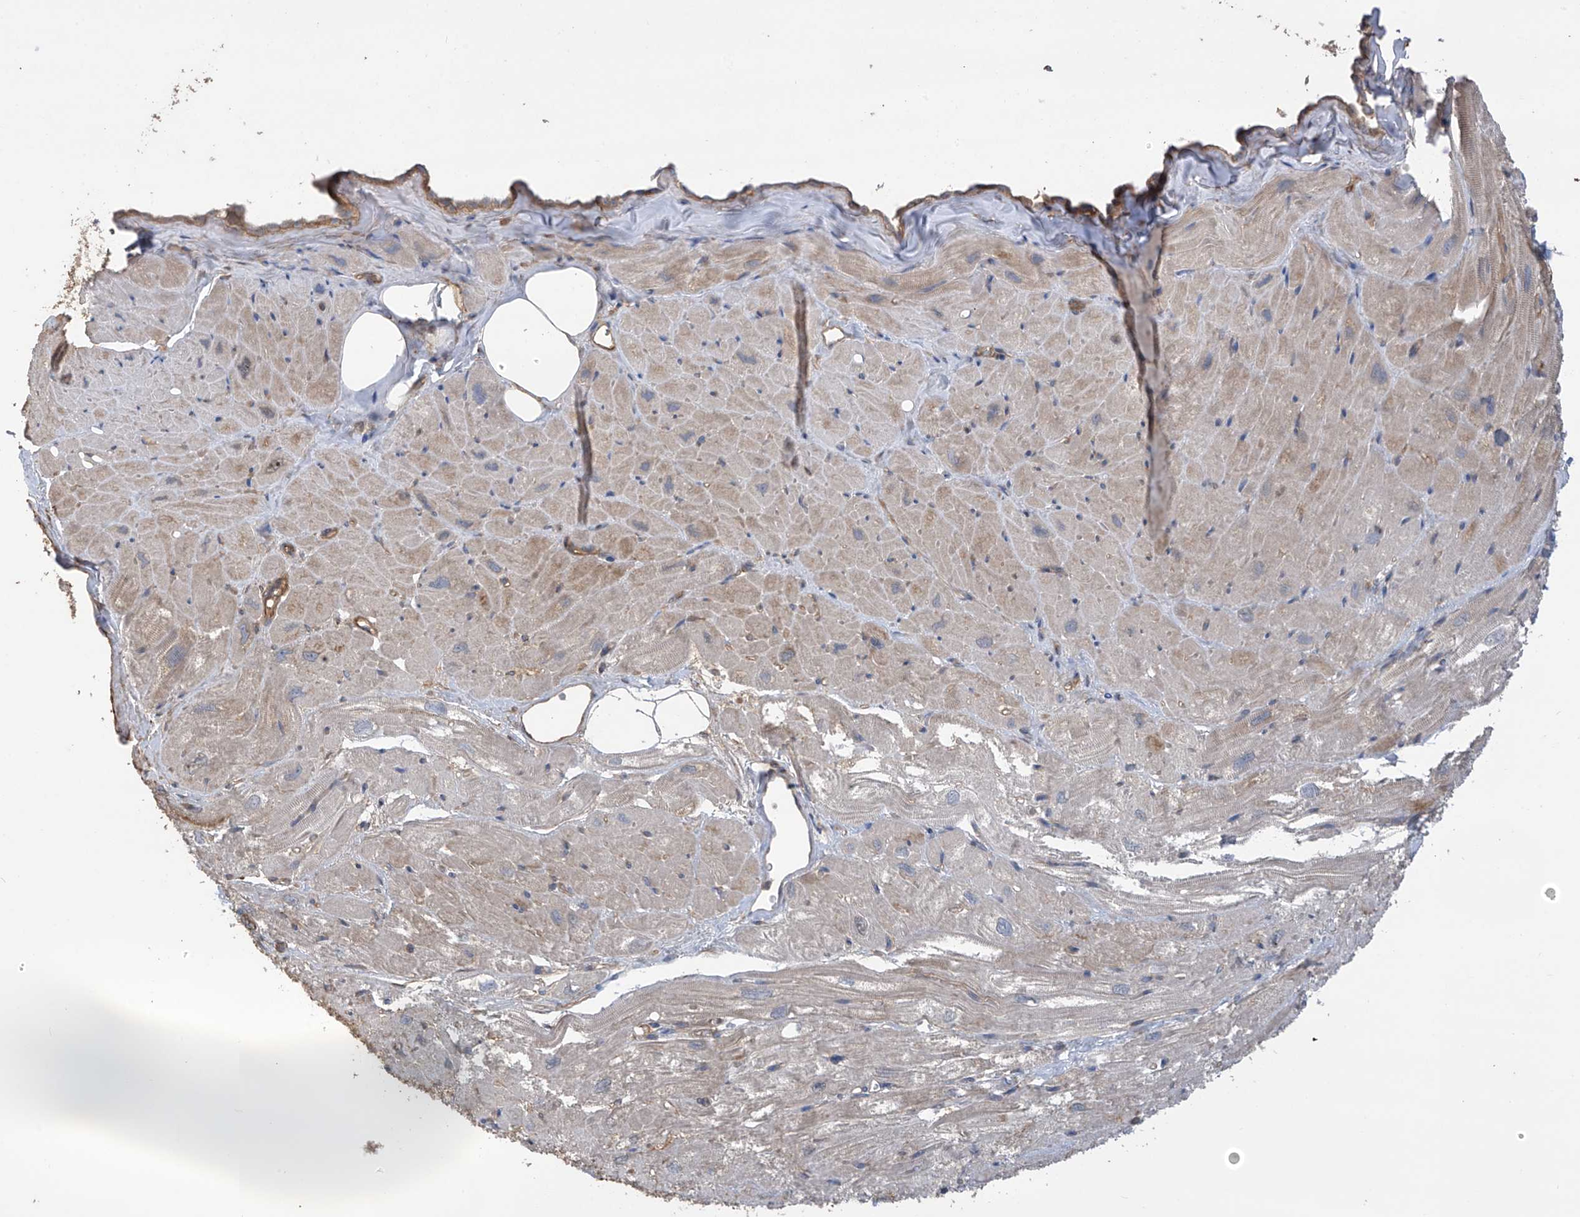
{"staining": {"intensity": "moderate", "quantity": "<25%", "location": "cytoplasmic/membranous"}, "tissue": "heart muscle", "cell_type": "Cardiomyocytes", "image_type": "normal", "snomed": [{"axis": "morphology", "description": "Normal tissue, NOS"}, {"axis": "topography", "description": "Heart"}], "caption": "The image displays immunohistochemical staining of unremarkable heart muscle. There is moderate cytoplasmic/membranous staining is identified in about <25% of cardiomyocytes.", "gene": "PHACTR4", "patient": {"sex": "male", "age": 50}}